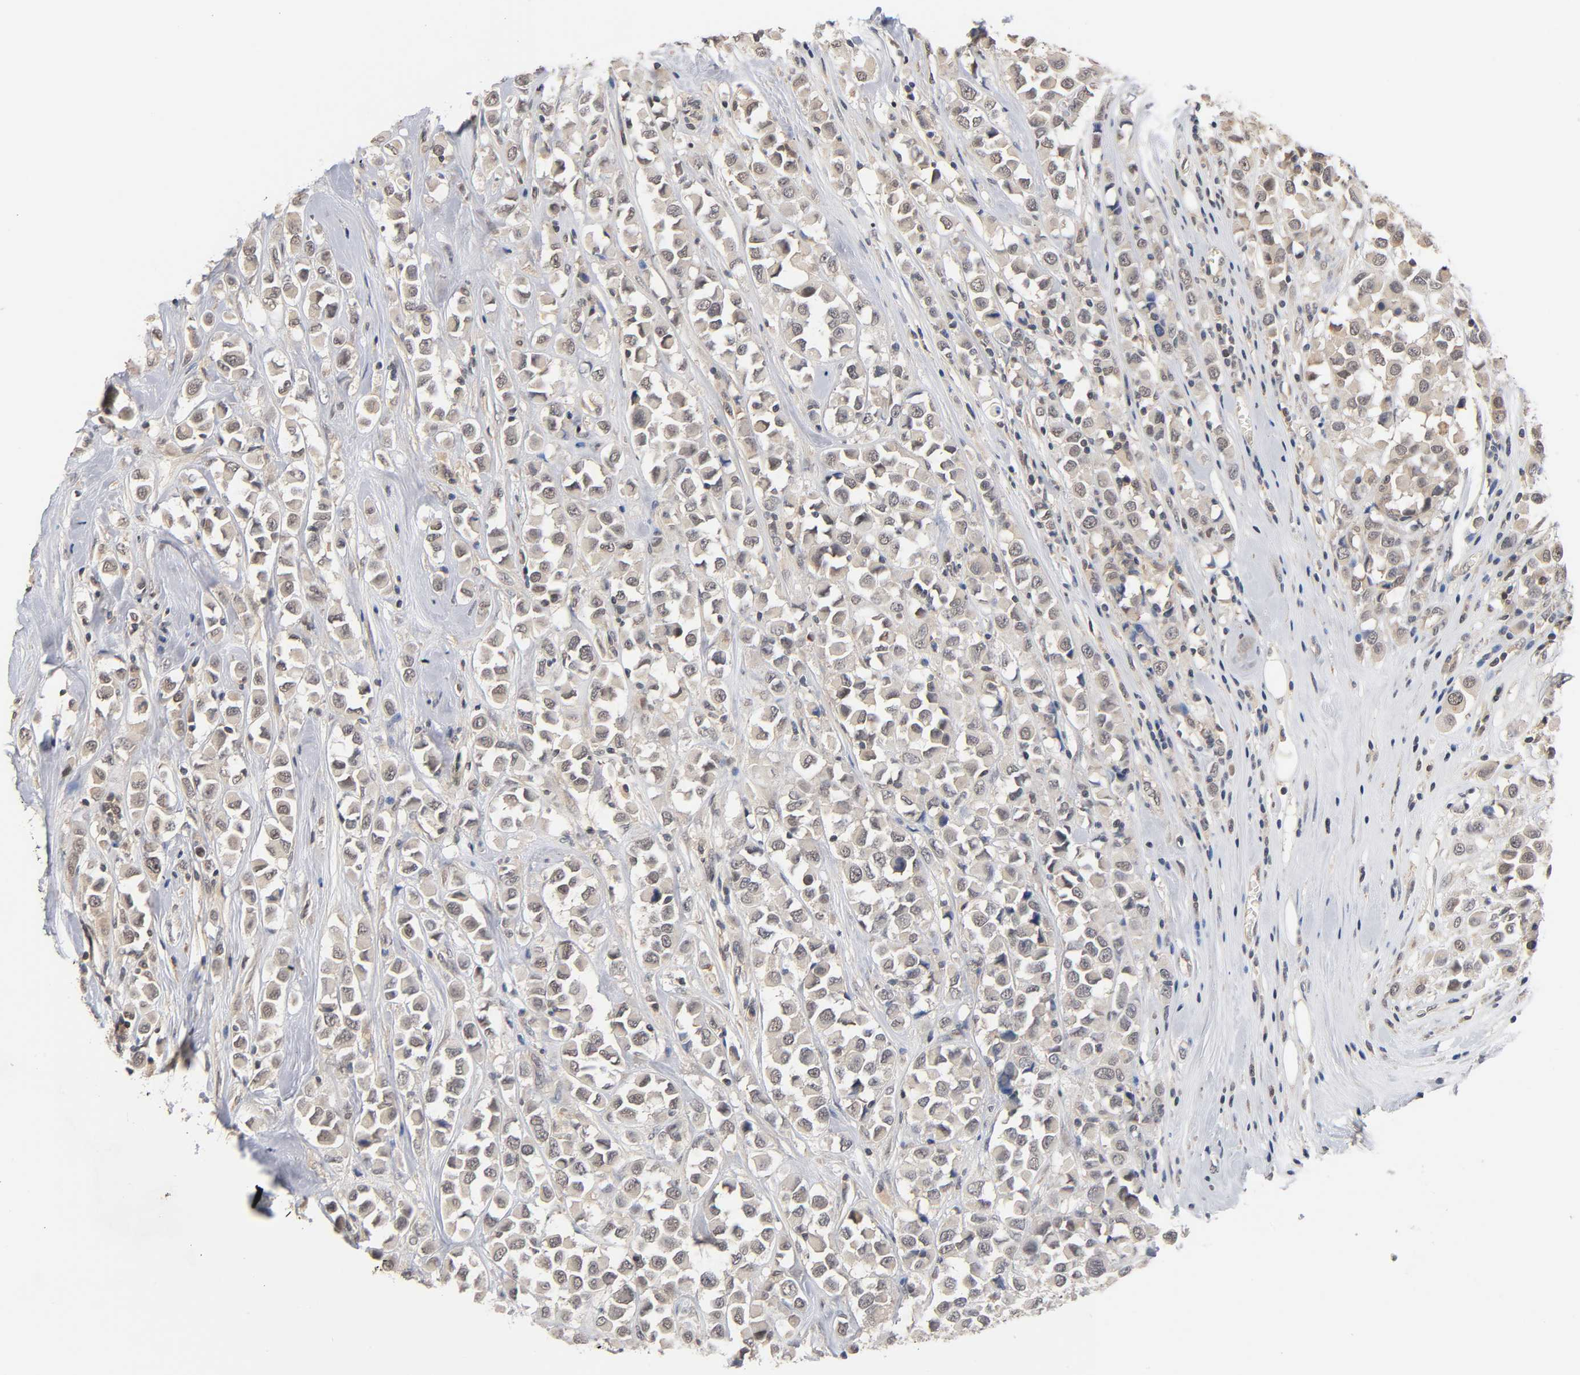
{"staining": {"intensity": "weak", "quantity": ">75%", "location": "cytoplasmic/membranous,nuclear"}, "tissue": "breast cancer", "cell_type": "Tumor cells", "image_type": "cancer", "snomed": [{"axis": "morphology", "description": "Duct carcinoma"}, {"axis": "topography", "description": "Breast"}], "caption": "High-power microscopy captured an immunohistochemistry micrograph of breast intraductal carcinoma, revealing weak cytoplasmic/membranous and nuclear expression in about >75% of tumor cells.", "gene": "PRKAB1", "patient": {"sex": "female", "age": 61}}